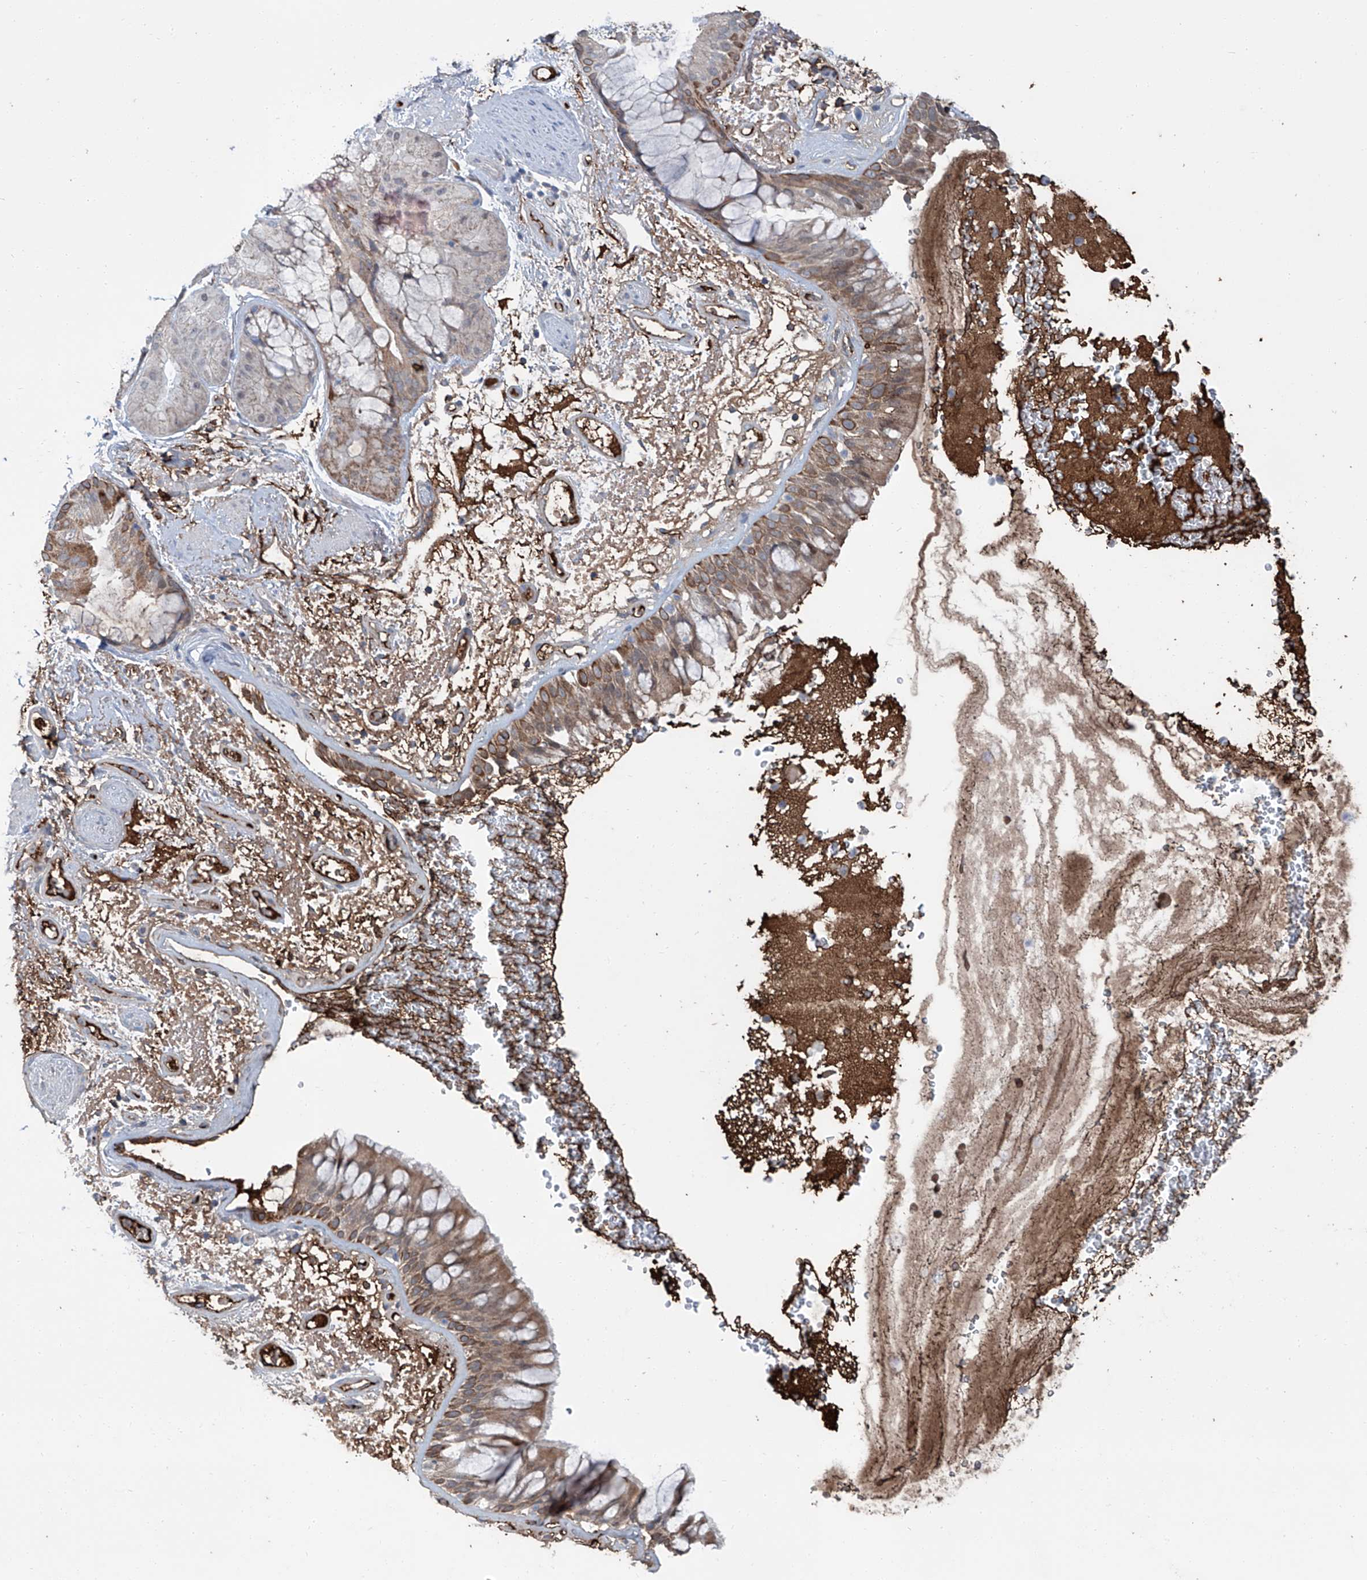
{"staining": {"intensity": "moderate", "quantity": ">75%", "location": "cytoplasmic/membranous"}, "tissue": "bronchus", "cell_type": "Respiratory epithelial cells", "image_type": "normal", "snomed": [{"axis": "morphology", "description": "Normal tissue, NOS"}, {"axis": "morphology", "description": "Squamous cell carcinoma, NOS"}, {"axis": "topography", "description": "Lymph node"}, {"axis": "topography", "description": "Bronchus"}, {"axis": "topography", "description": "Lung"}], "caption": "High-magnification brightfield microscopy of unremarkable bronchus stained with DAB (brown) and counterstained with hematoxylin (blue). respiratory epithelial cells exhibit moderate cytoplasmic/membranous staining is present in approximately>75% of cells.", "gene": "SIX4", "patient": {"sex": "male", "age": 66}}